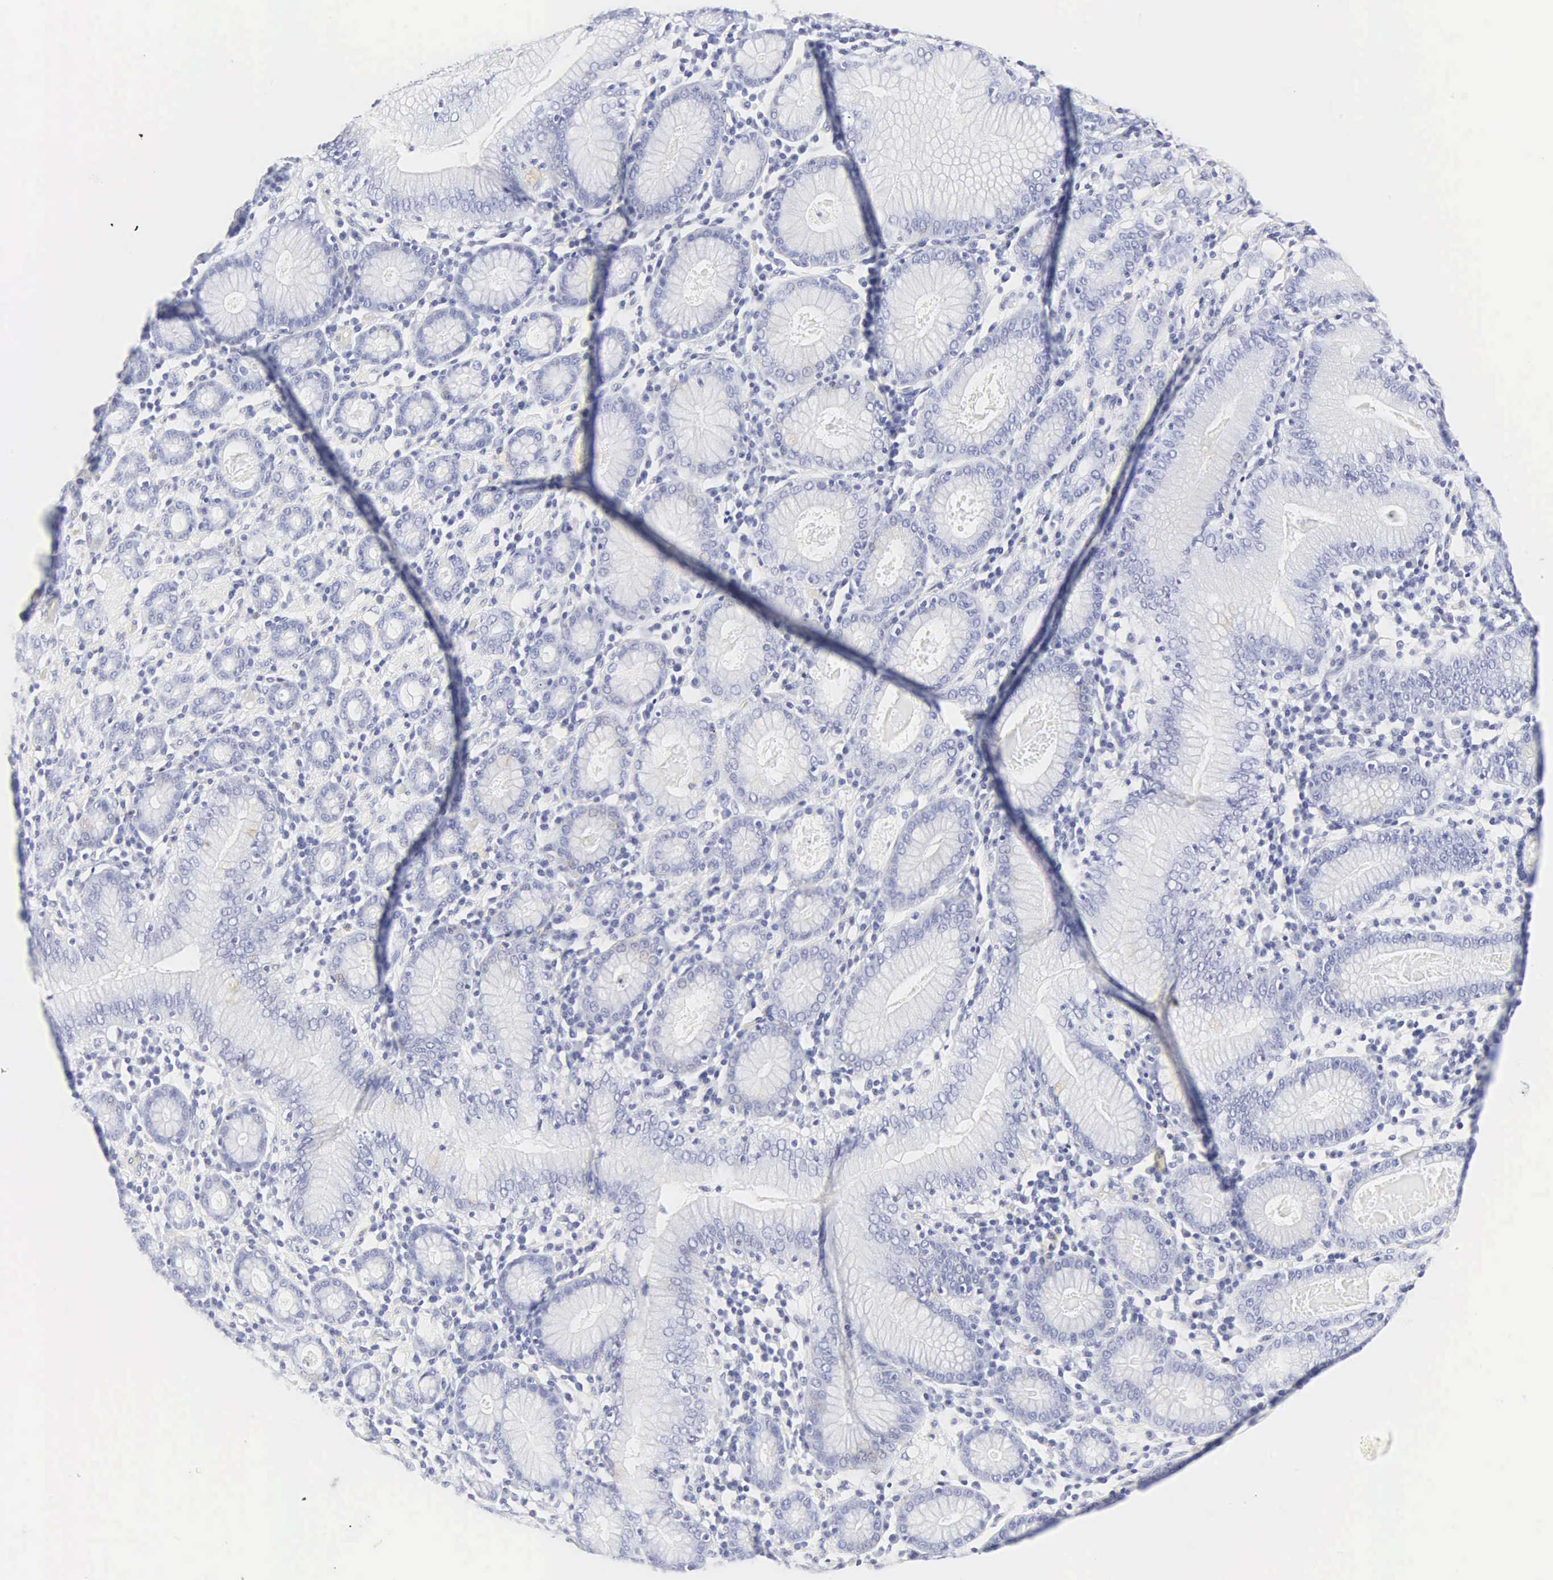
{"staining": {"intensity": "negative", "quantity": "none", "location": "none"}, "tissue": "stomach cancer", "cell_type": "Tumor cells", "image_type": "cancer", "snomed": [{"axis": "morphology", "description": "Adenocarcinoma, NOS"}, {"axis": "topography", "description": "Stomach, lower"}], "caption": "This is an immunohistochemistry (IHC) micrograph of human stomach adenocarcinoma. There is no staining in tumor cells.", "gene": "INS", "patient": {"sex": "male", "age": 88}}